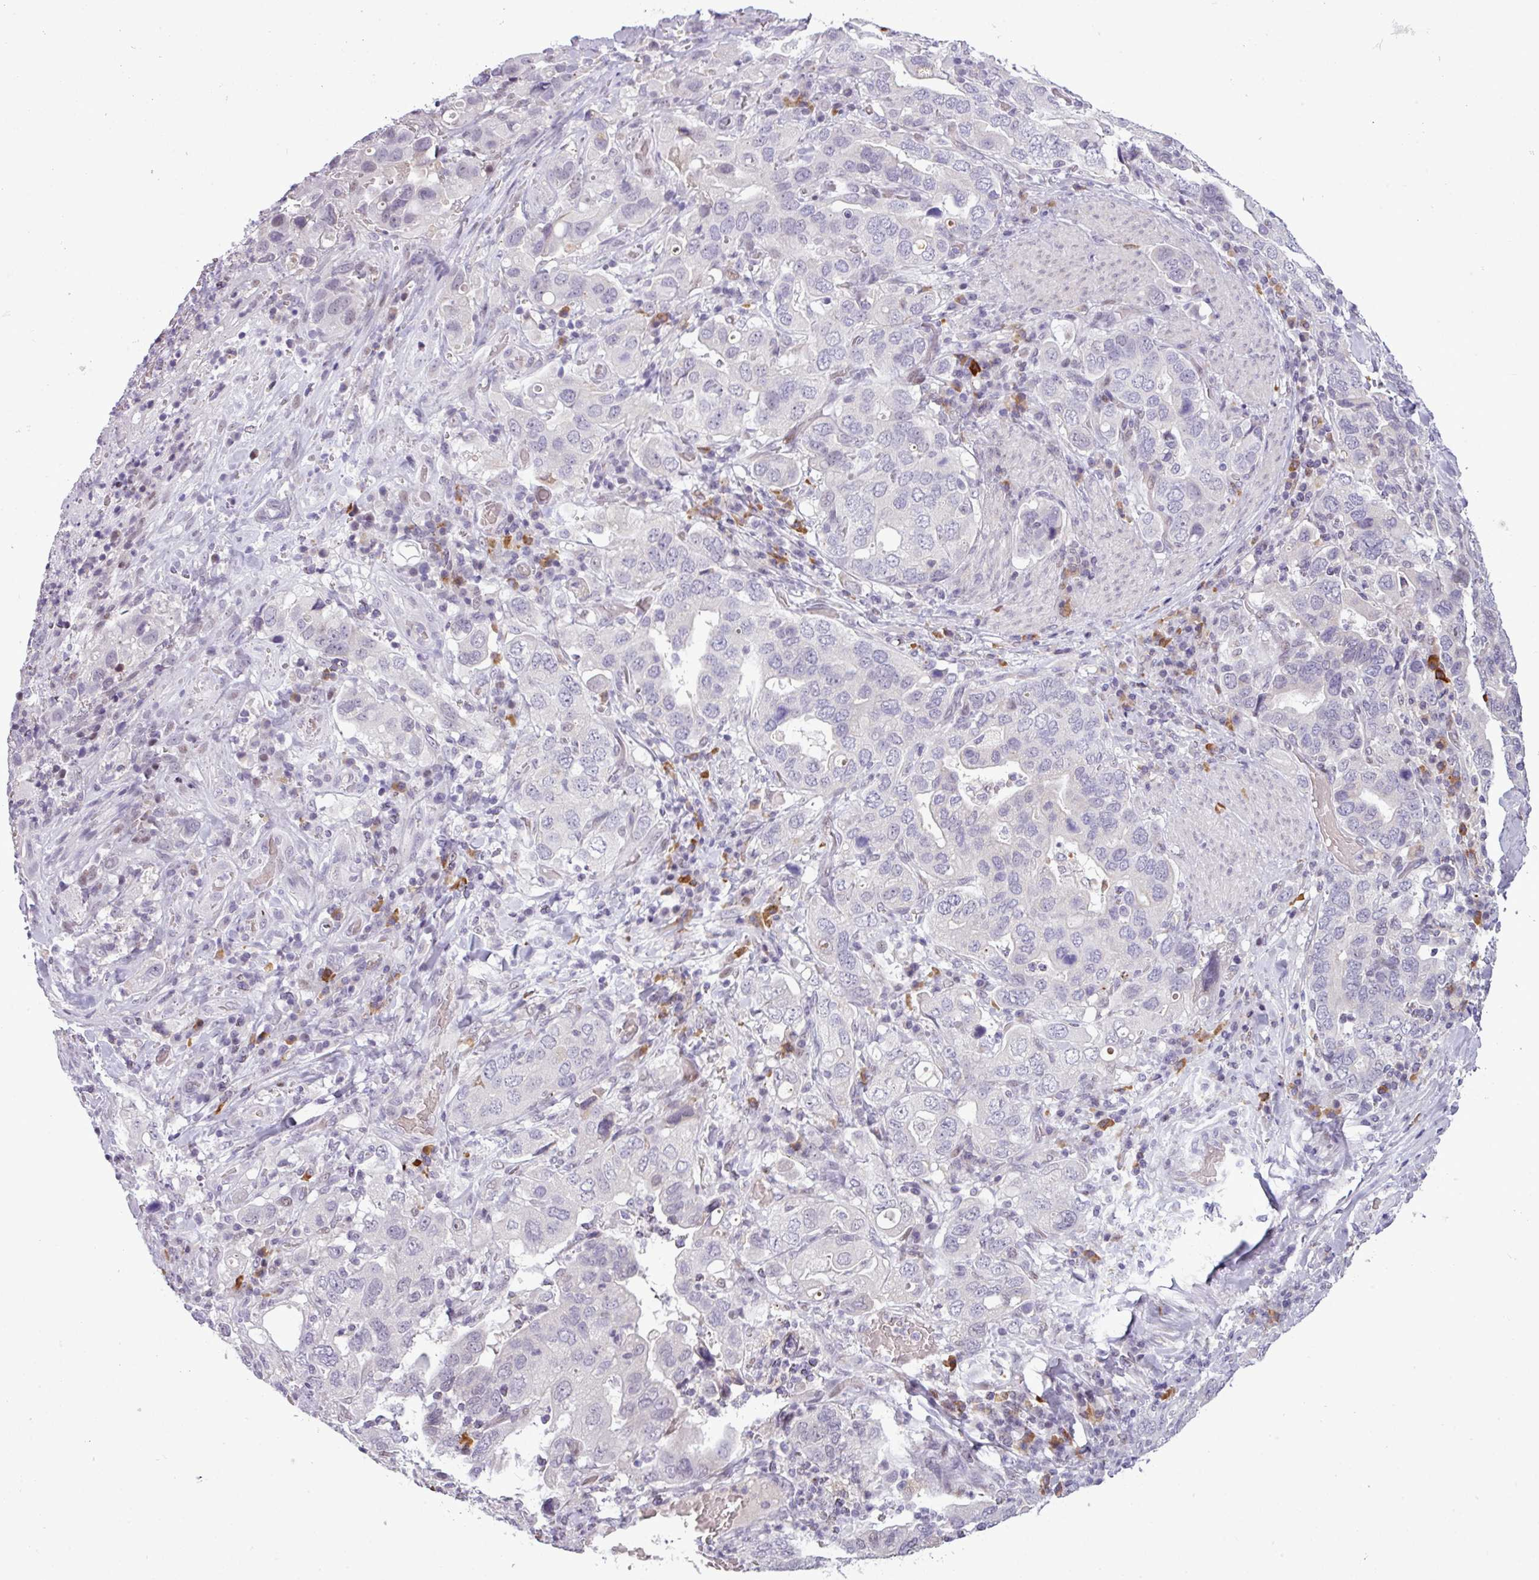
{"staining": {"intensity": "negative", "quantity": "none", "location": "none"}, "tissue": "stomach cancer", "cell_type": "Tumor cells", "image_type": "cancer", "snomed": [{"axis": "morphology", "description": "Adenocarcinoma, NOS"}, {"axis": "topography", "description": "Stomach, upper"}], "caption": "This is a micrograph of immunohistochemistry (IHC) staining of stomach cancer (adenocarcinoma), which shows no staining in tumor cells.", "gene": "SLC66A2", "patient": {"sex": "male", "age": 62}}